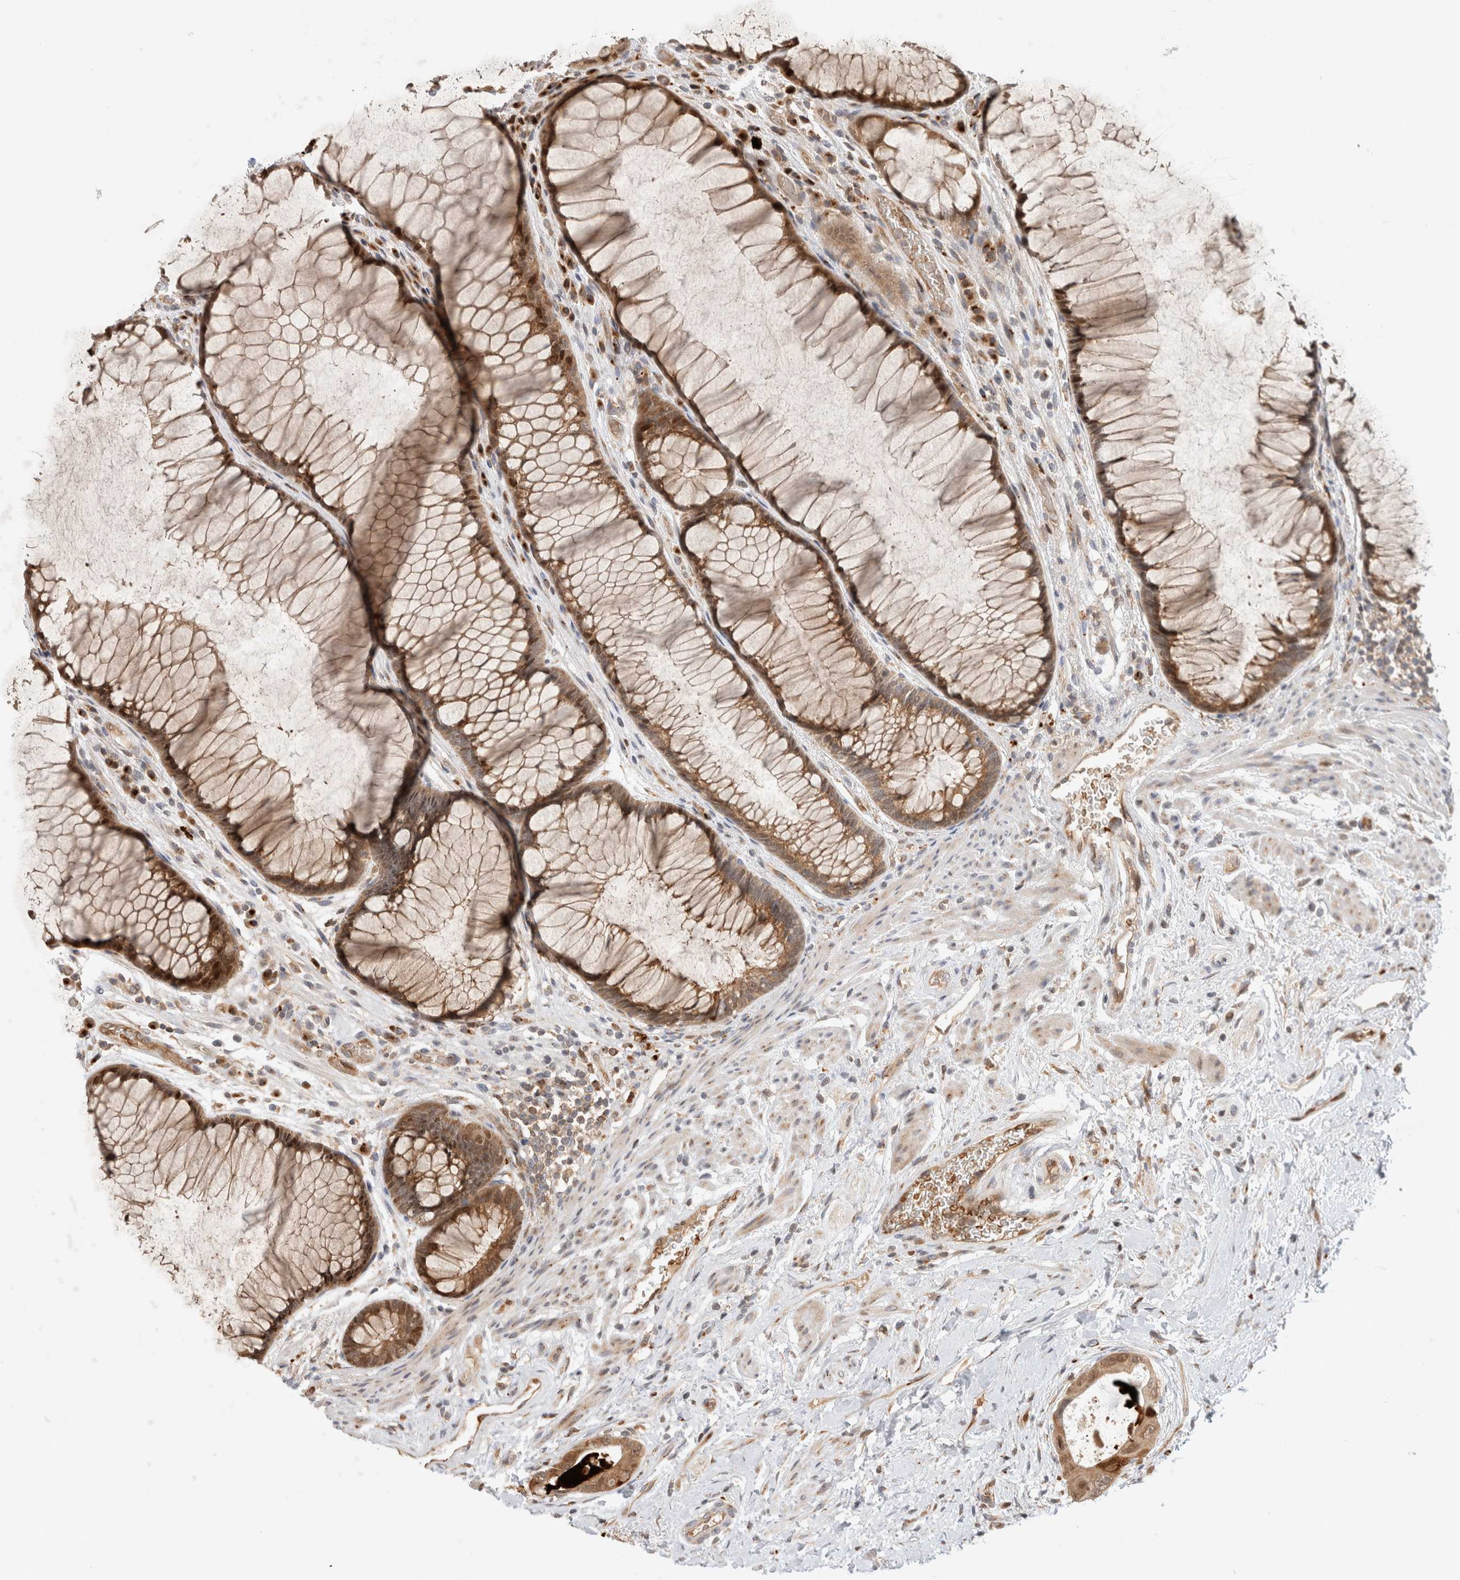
{"staining": {"intensity": "moderate", "quantity": ">75%", "location": "cytoplasmic/membranous,nuclear"}, "tissue": "colorectal cancer", "cell_type": "Tumor cells", "image_type": "cancer", "snomed": [{"axis": "morphology", "description": "Adenocarcinoma, NOS"}, {"axis": "topography", "description": "Rectum"}], "caption": "A brown stain shows moderate cytoplasmic/membranous and nuclear positivity of a protein in adenocarcinoma (colorectal) tumor cells.", "gene": "OTUD6B", "patient": {"sex": "male", "age": 51}}